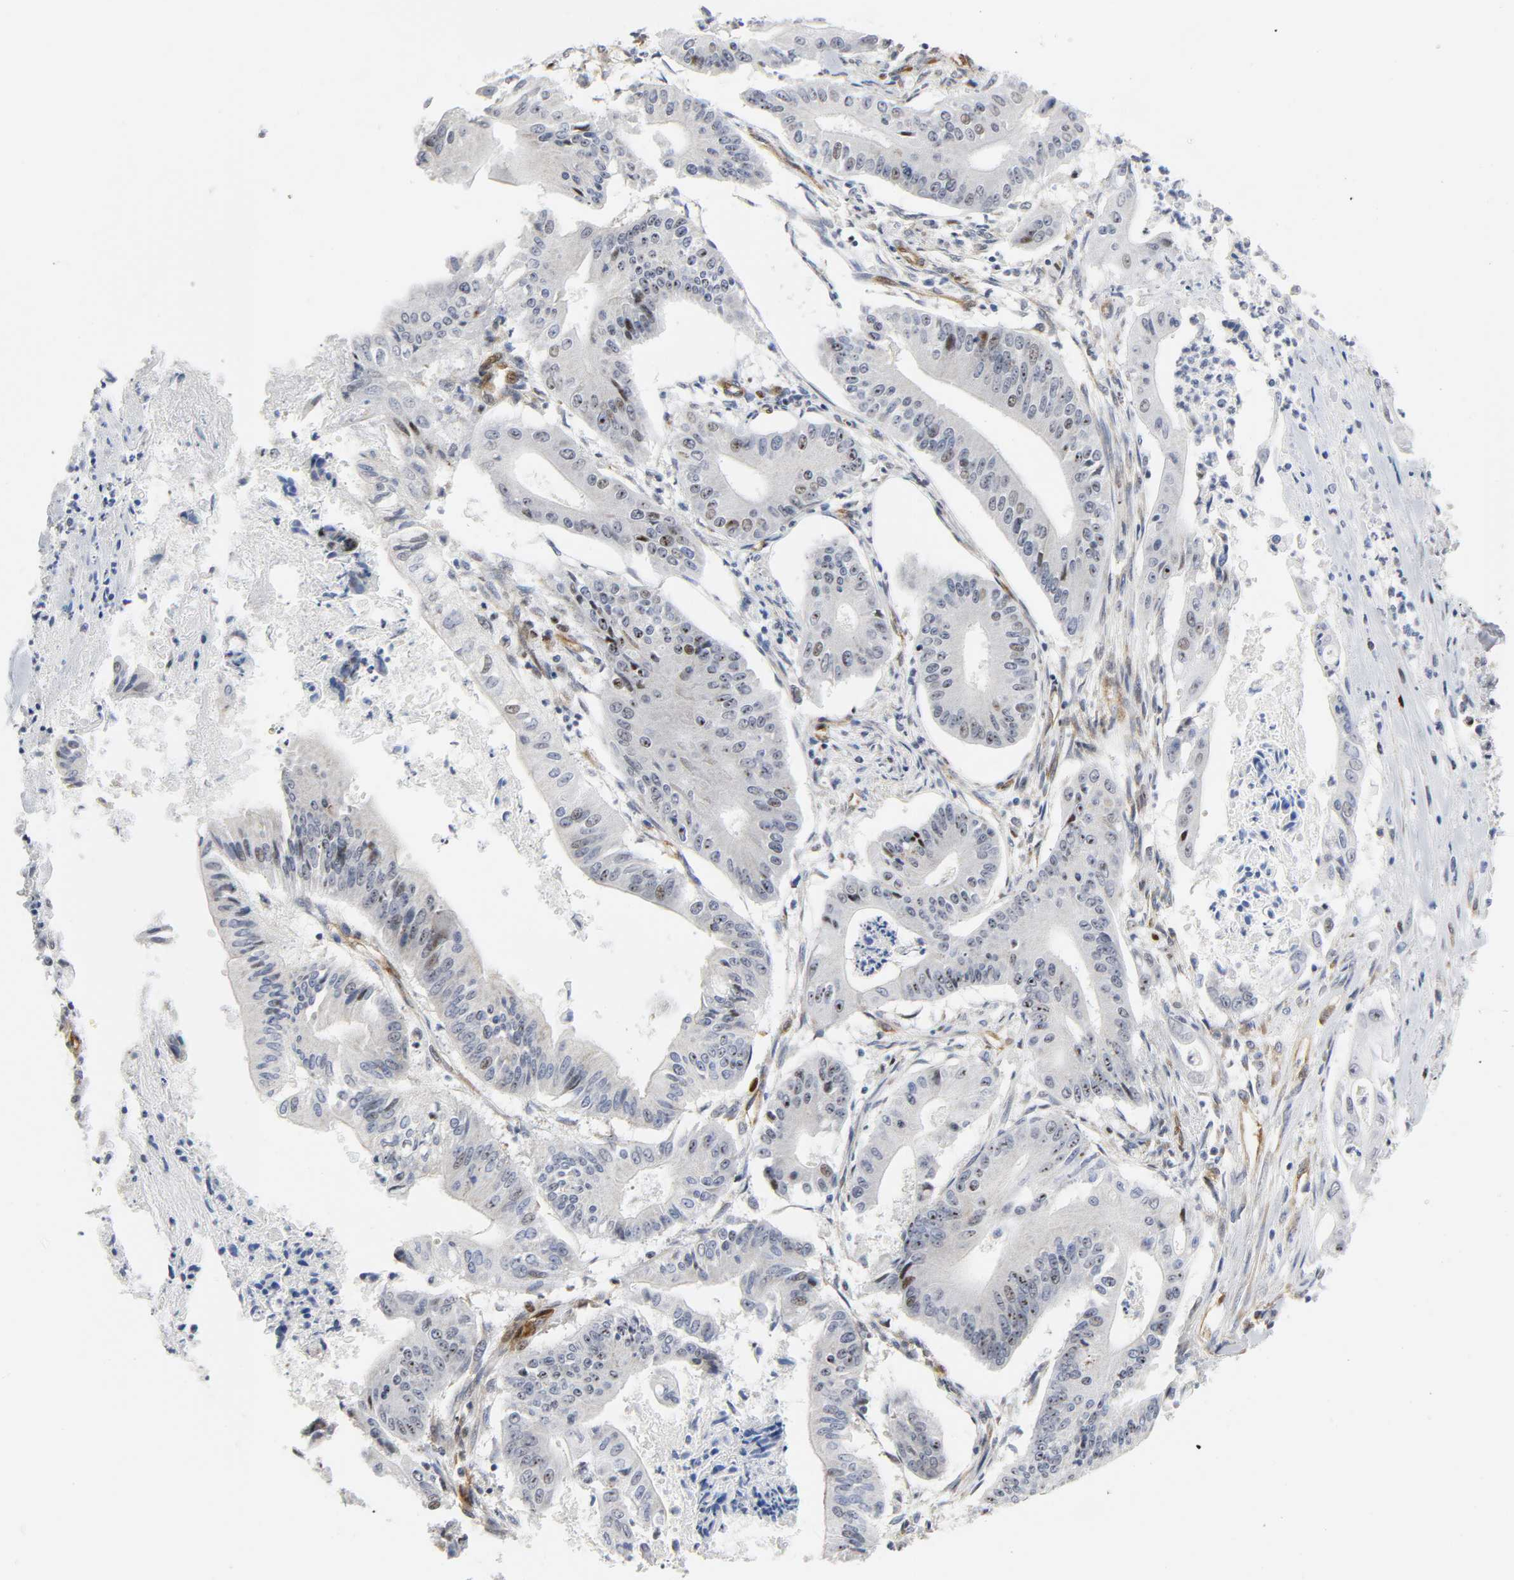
{"staining": {"intensity": "negative", "quantity": "none", "location": "none"}, "tissue": "pancreatic cancer", "cell_type": "Tumor cells", "image_type": "cancer", "snomed": [{"axis": "morphology", "description": "Normal tissue, NOS"}, {"axis": "topography", "description": "Lymph node"}], "caption": "DAB (3,3'-diaminobenzidine) immunohistochemical staining of human pancreatic cancer displays no significant staining in tumor cells.", "gene": "DOCK1", "patient": {"sex": "male", "age": 62}}